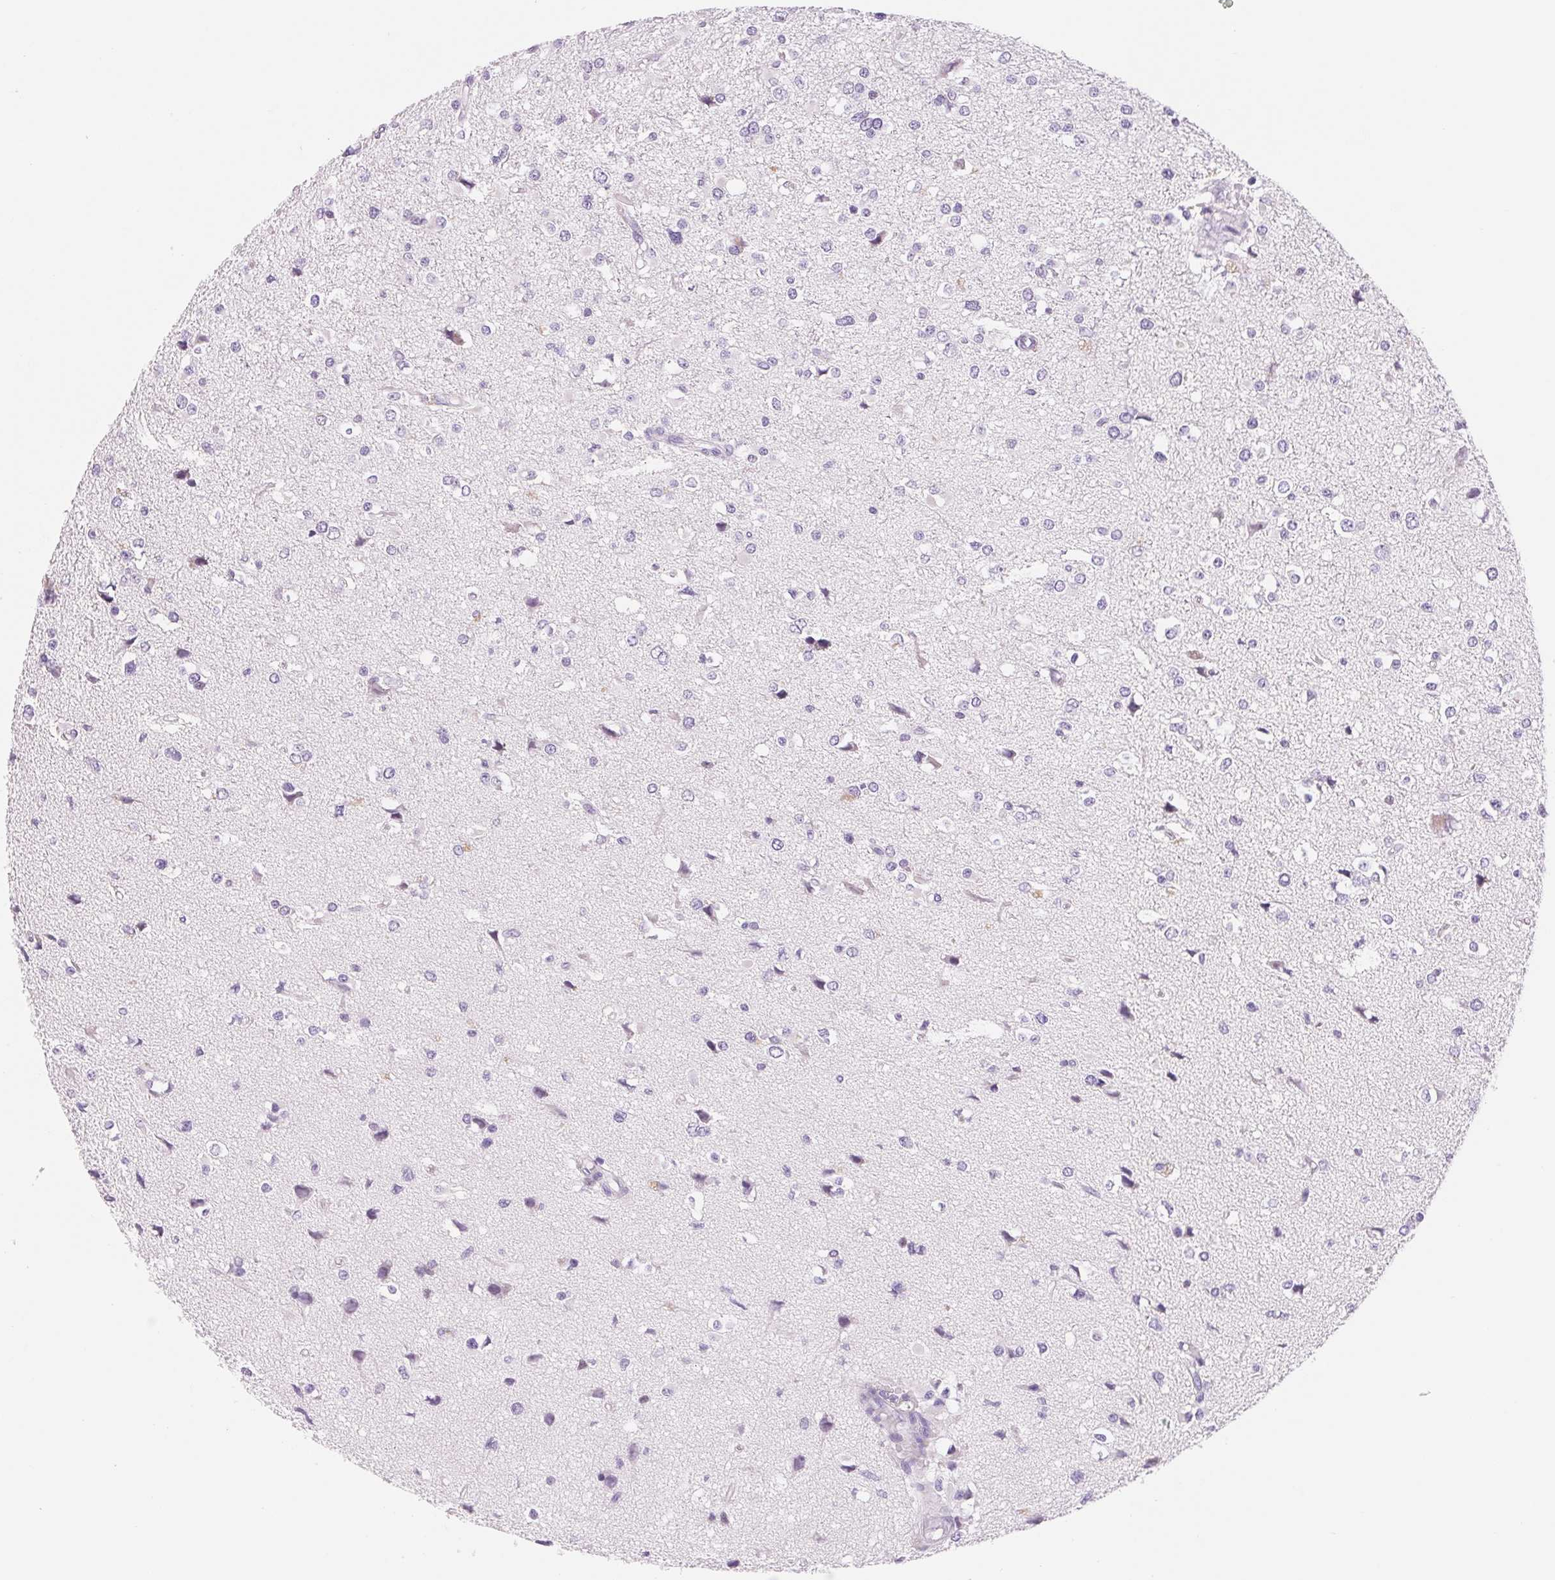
{"staining": {"intensity": "negative", "quantity": "none", "location": "none"}, "tissue": "glioma", "cell_type": "Tumor cells", "image_type": "cancer", "snomed": [{"axis": "morphology", "description": "Glioma, malignant, High grade"}, {"axis": "topography", "description": "Brain"}], "caption": "A photomicrograph of human glioma is negative for staining in tumor cells.", "gene": "ASGR2", "patient": {"sex": "male", "age": 54}}